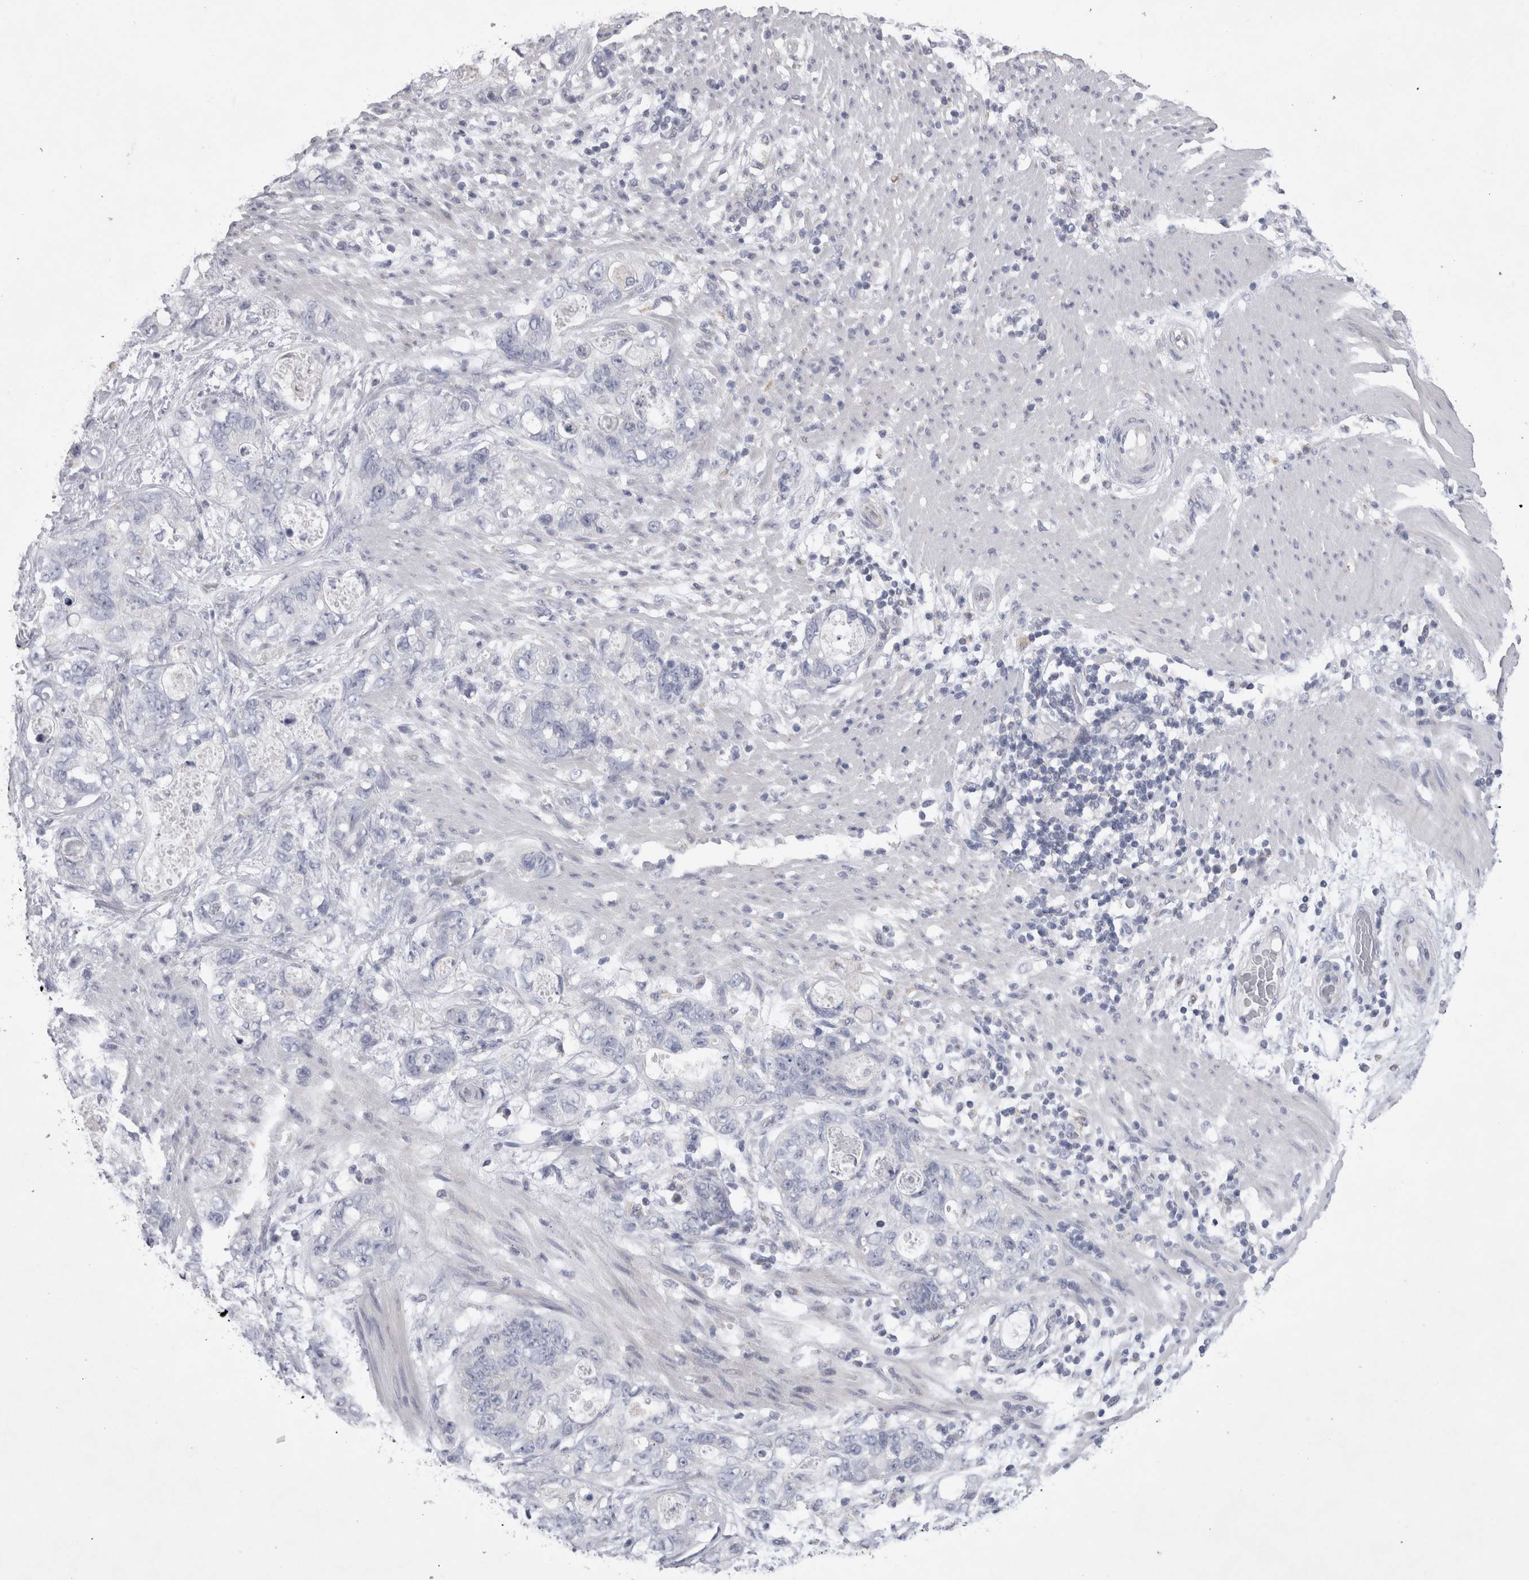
{"staining": {"intensity": "negative", "quantity": "none", "location": "none"}, "tissue": "stomach cancer", "cell_type": "Tumor cells", "image_type": "cancer", "snomed": [{"axis": "morphology", "description": "Normal tissue, NOS"}, {"axis": "morphology", "description": "Adenocarcinoma, NOS"}, {"axis": "topography", "description": "Stomach"}], "caption": "Tumor cells are negative for protein expression in human stomach cancer.", "gene": "DHRS4", "patient": {"sex": "female", "age": 89}}